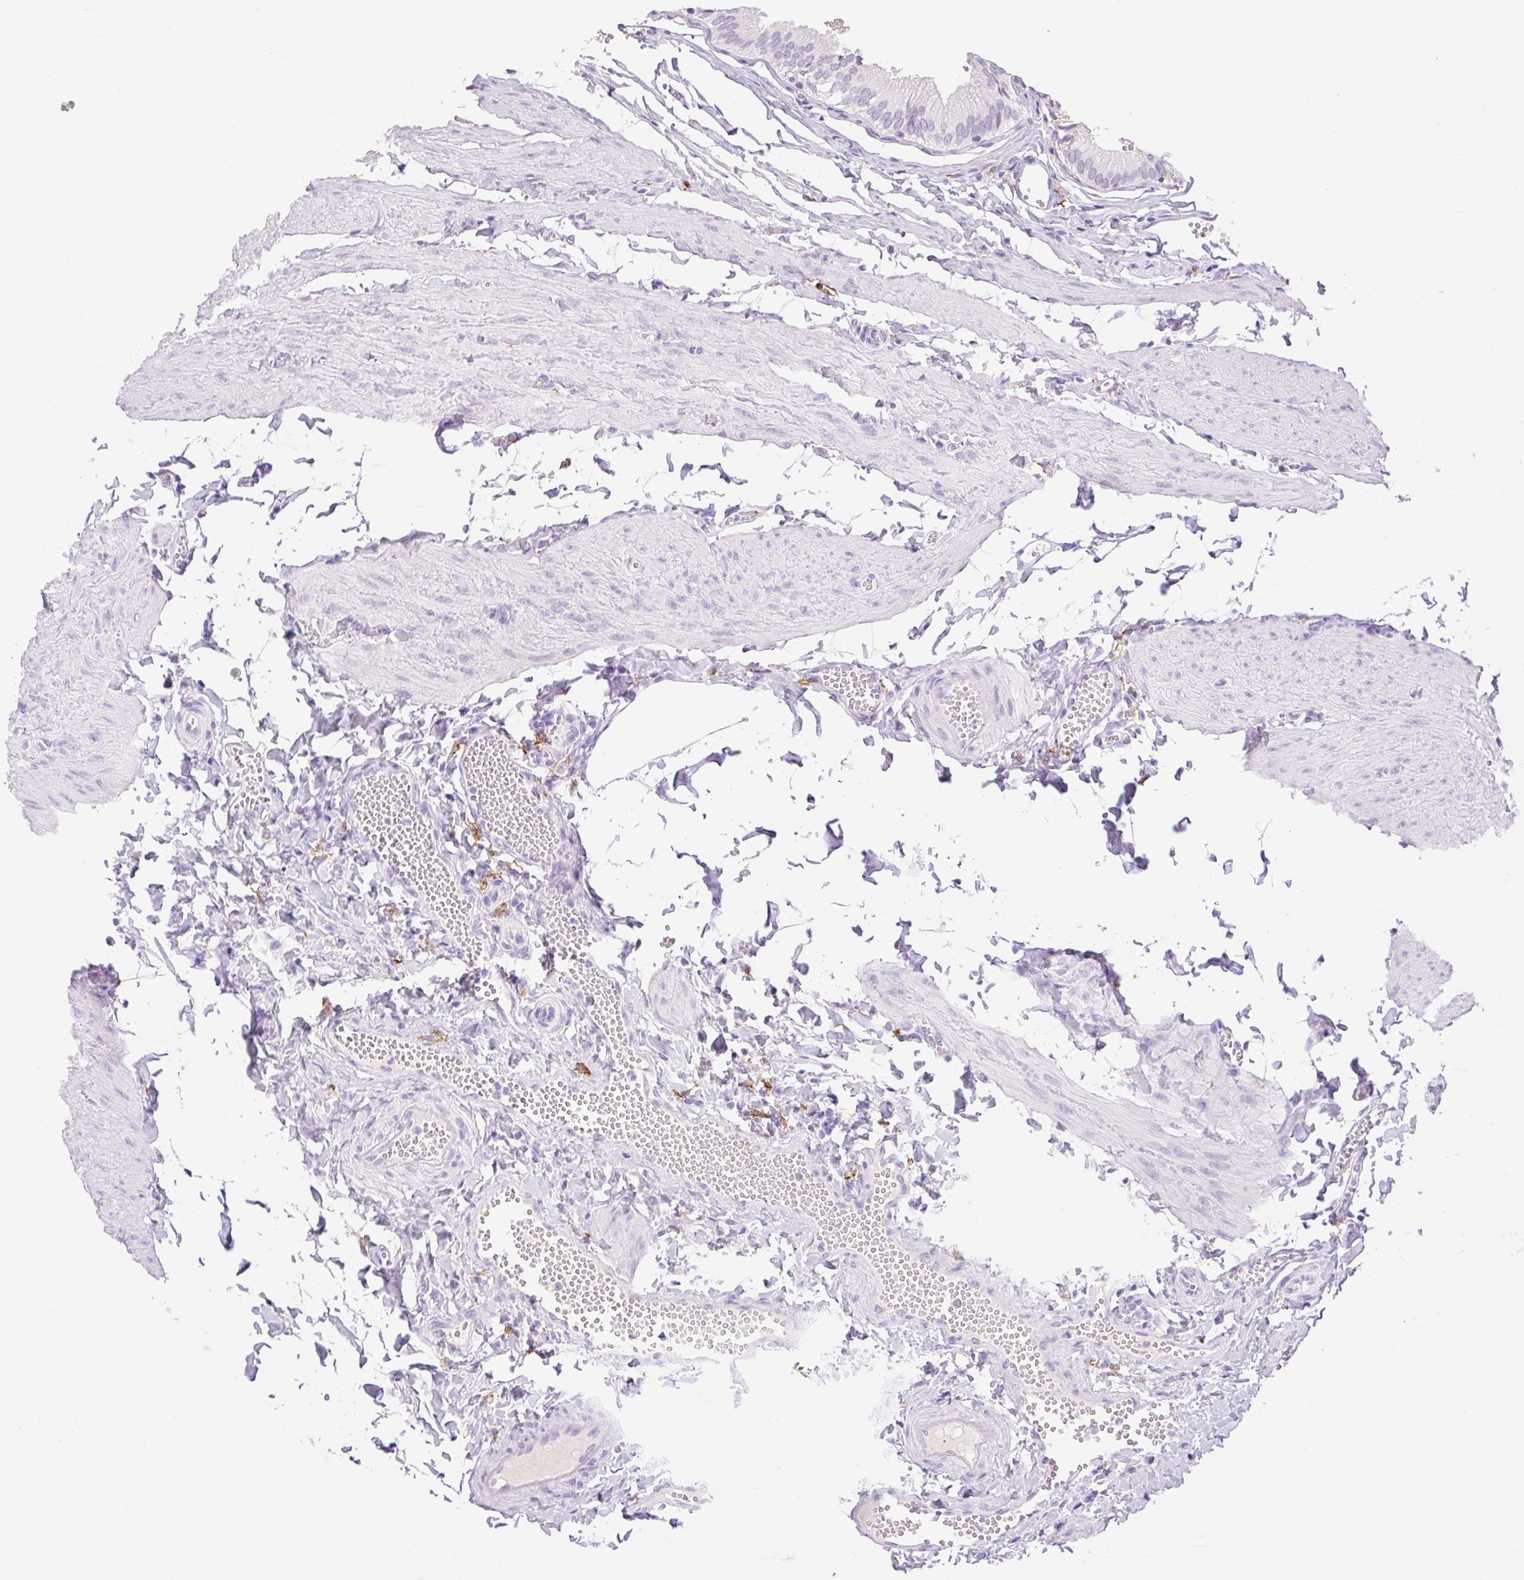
{"staining": {"intensity": "negative", "quantity": "none", "location": "none"}, "tissue": "gallbladder", "cell_type": "Glandular cells", "image_type": "normal", "snomed": [{"axis": "morphology", "description": "Normal tissue, NOS"}, {"axis": "topography", "description": "Gallbladder"}, {"axis": "topography", "description": "Peripheral nerve tissue"}], "caption": "High magnification brightfield microscopy of benign gallbladder stained with DAB (3,3'-diaminobenzidine) (brown) and counterstained with hematoxylin (blue): glandular cells show no significant staining. (DAB immunohistochemistry (IHC) with hematoxylin counter stain).", "gene": "SIGLEC1", "patient": {"sex": "male", "age": 17}}